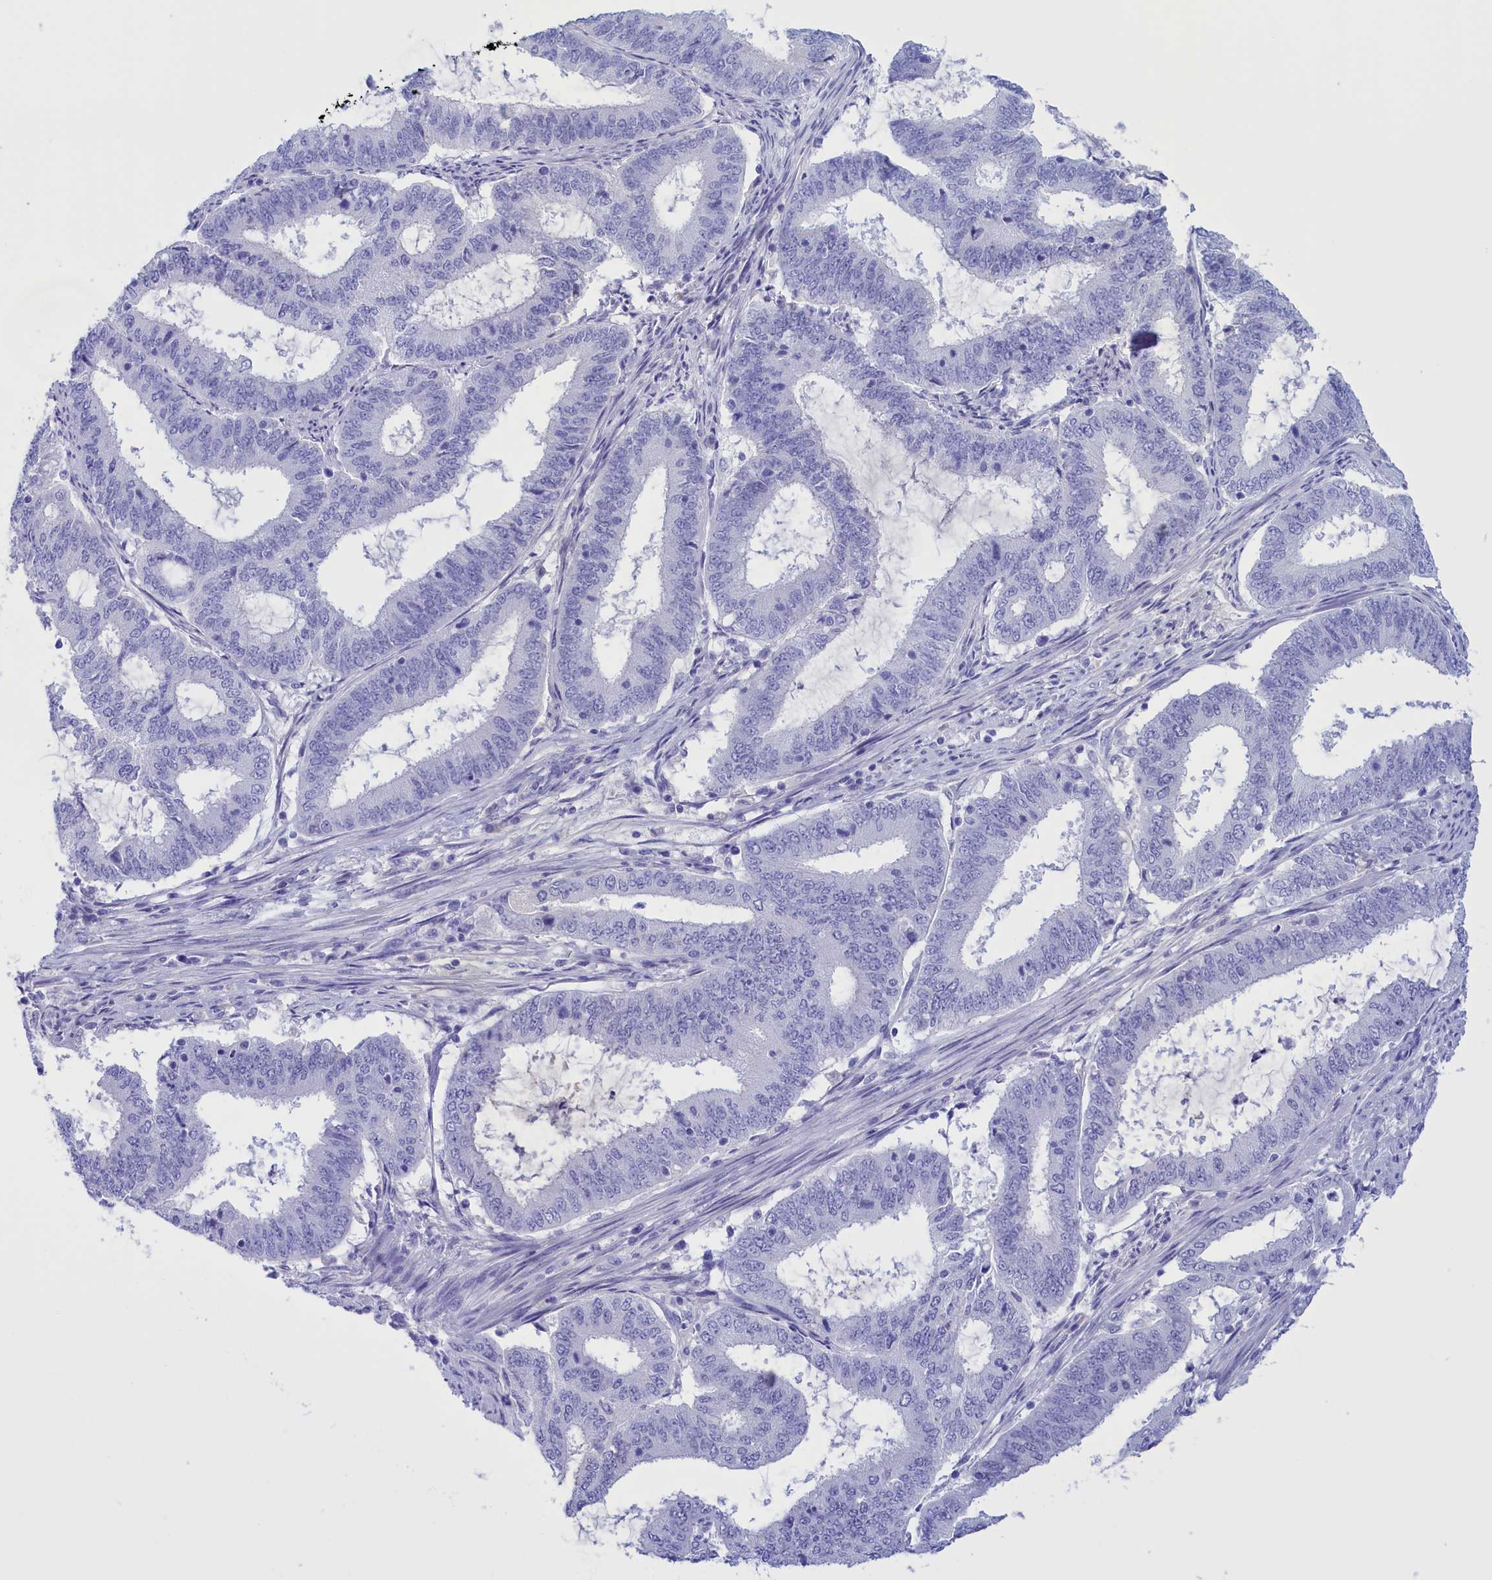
{"staining": {"intensity": "negative", "quantity": "none", "location": "none"}, "tissue": "endometrial cancer", "cell_type": "Tumor cells", "image_type": "cancer", "snomed": [{"axis": "morphology", "description": "Adenocarcinoma, NOS"}, {"axis": "topography", "description": "Endometrium"}], "caption": "Protein analysis of endometrial adenocarcinoma exhibits no significant expression in tumor cells.", "gene": "PROK2", "patient": {"sex": "female", "age": 51}}